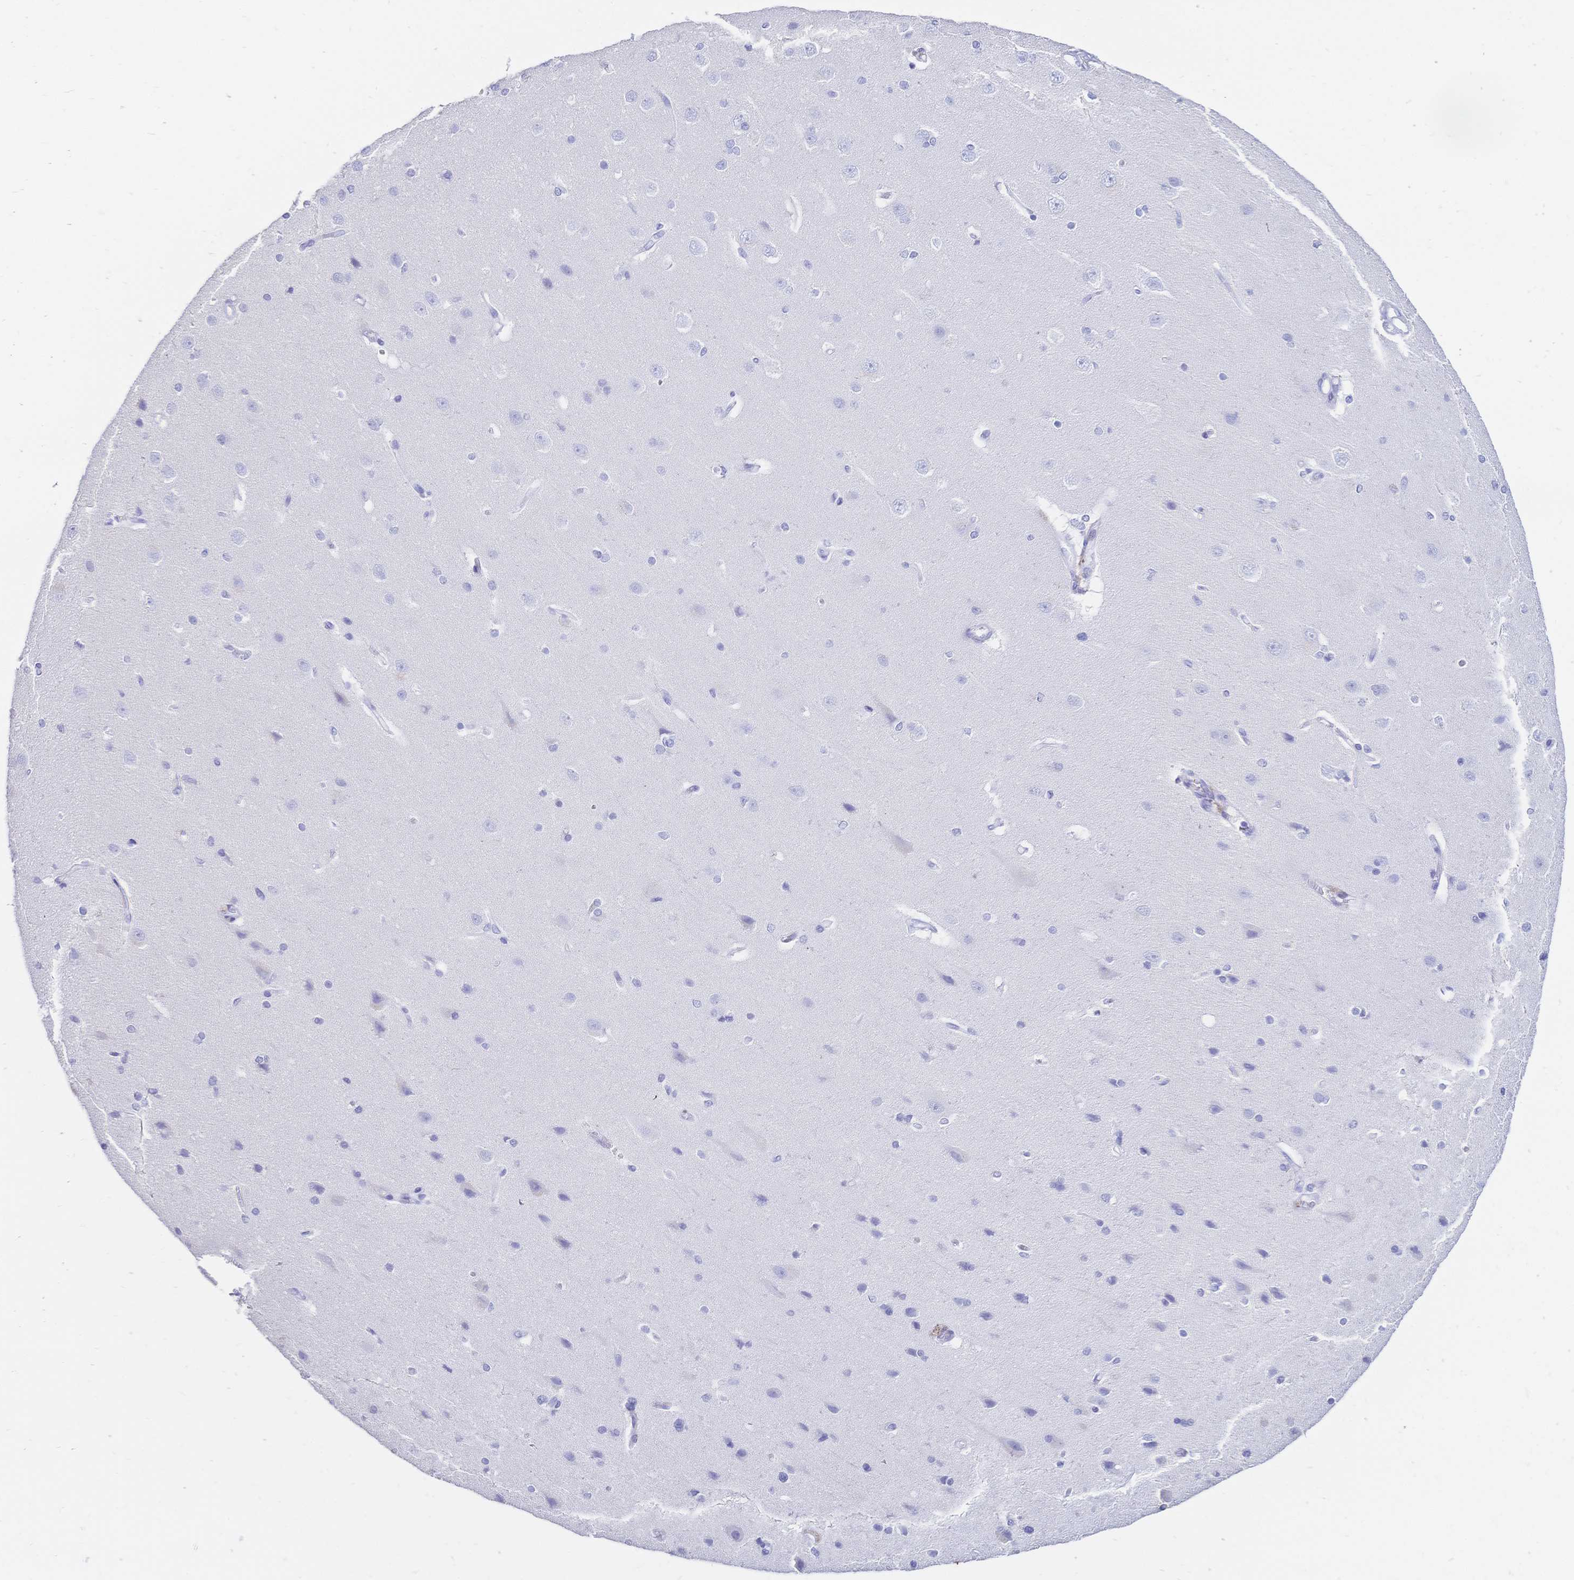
{"staining": {"intensity": "negative", "quantity": "none", "location": "none"}, "tissue": "cerebral cortex", "cell_type": "Endothelial cells", "image_type": "normal", "snomed": [{"axis": "morphology", "description": "Normal tissue, NOS"}, {"axis": "topography", "description": "Cerebral cortex"}], "caption": "Immunohistochemistry image of normal human cerebral cortex stained for a protein (brown), which shows no expression in endothelial cells.", "gene": "MEP1B", "patient": {"sex": "male", "age": 37}}